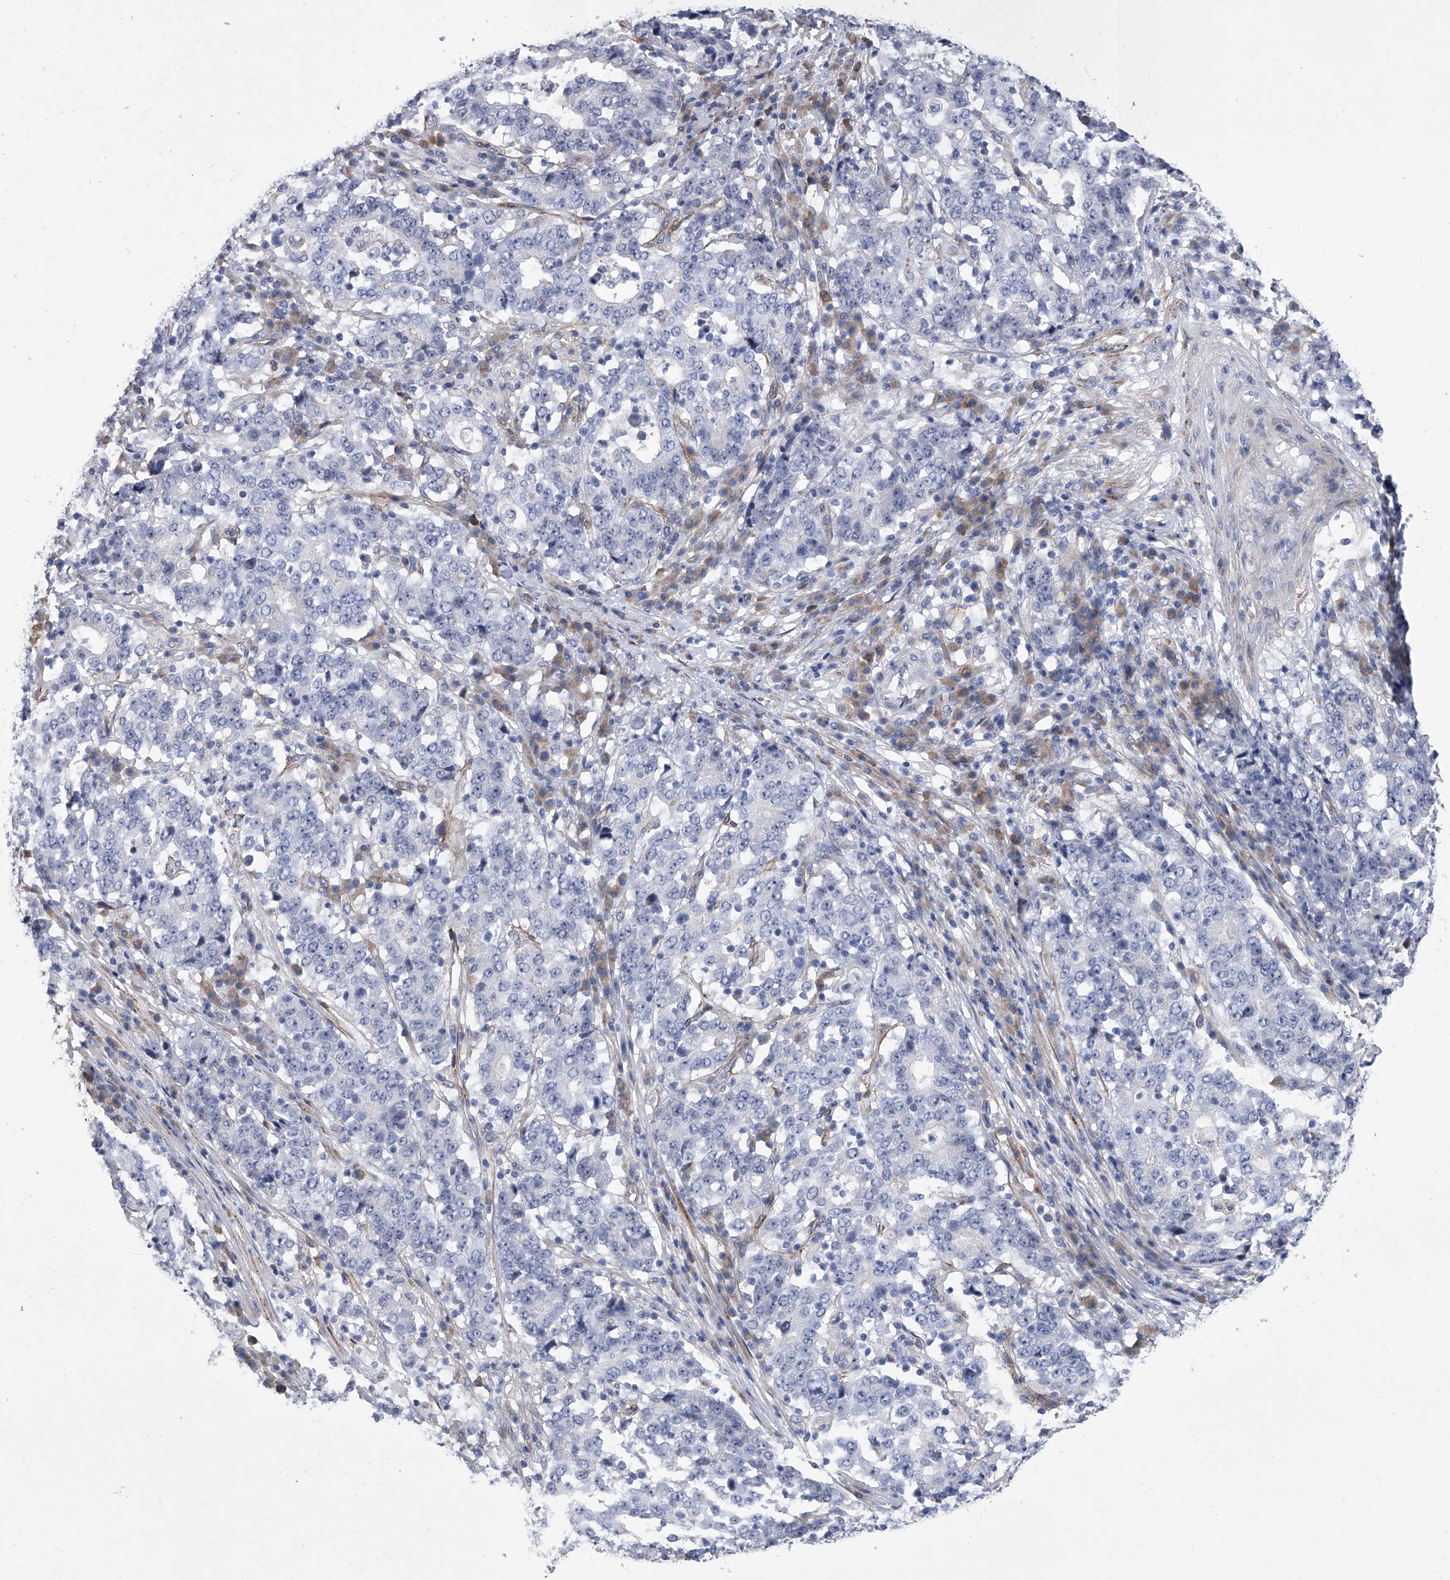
{"staining": {"intensity": "negative", "quantity": "none", "location": "none"}, "tissue": "stomach cancer", "cell_type": "Tumor cells", "image_type": "cancer", "snomed": [{"axis": "morphology", "description": "Adenocarcinoma, NOS"}, {"axis": "topography", "description": "Stomach"}], "caption": "DAB (3,3'-diaminobenzidine) immunohistochemical staining of stomach cancer (adenocarcinoma) reveals no significant expression in tumor cells.", "gene": "ALG14", "patient": {"sex": "male", "age": 59}}